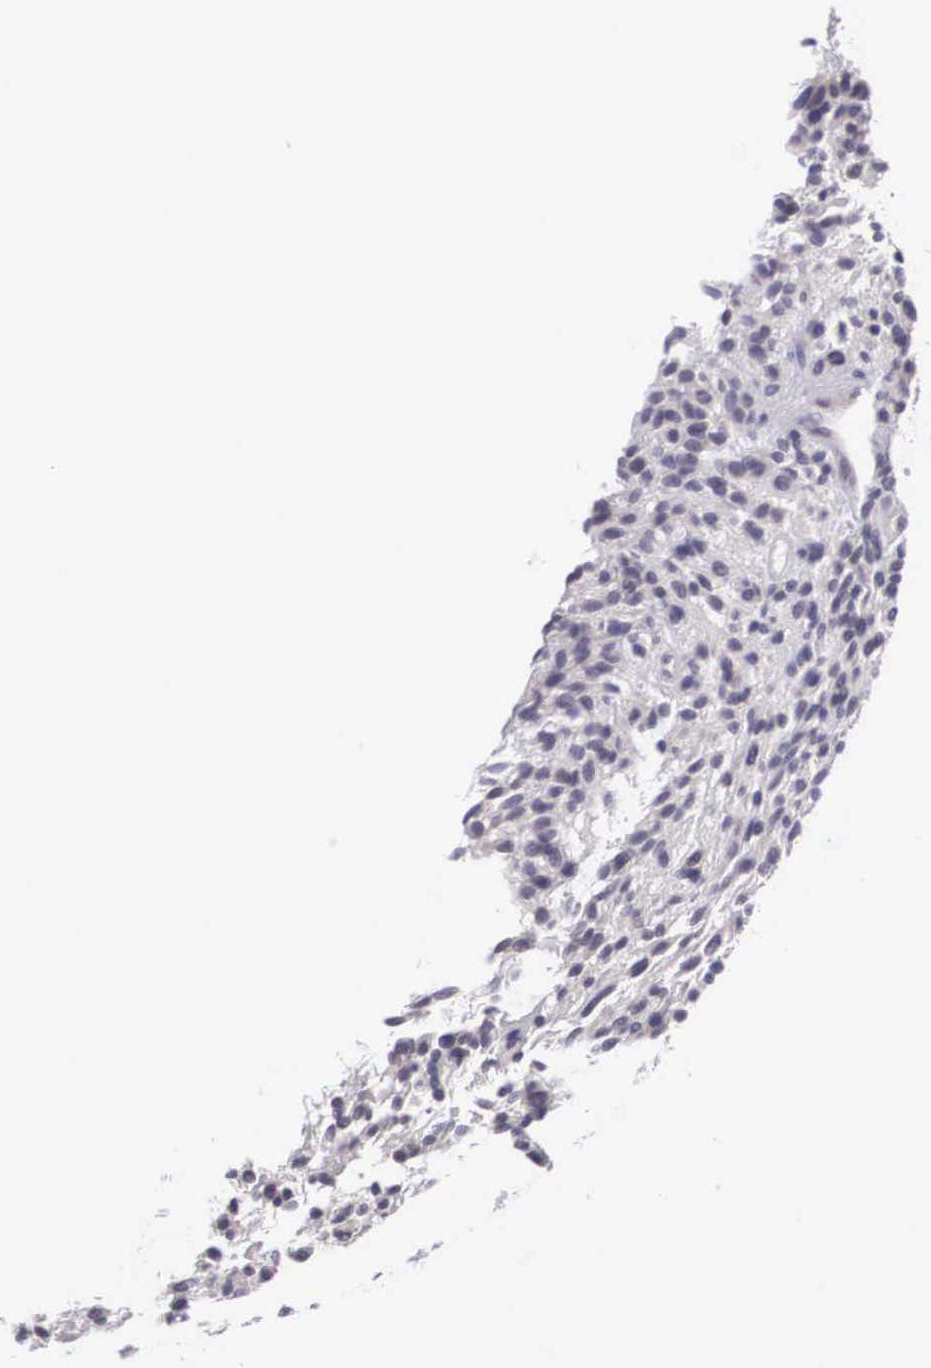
{"staining": {"intensity": "negative", "quantity": "none", "location": "none"}, "tissue": "glioma", "cell_type": "Tumor cells", "image_type": "cancer", "snomed": [{"axis": "morphology", "description": "Glioma, malignant, High grade"}, {"axis": "topography", "description": "Brain"}], "caption": "Photomicrograph shows no protein staining in tumor cells of glioma tissue. (Immunohistochemistry (ihc), brightfield microscopy, high magnification).", "gene": "NINL", "patient": {"sex": "female", "age": 13}}